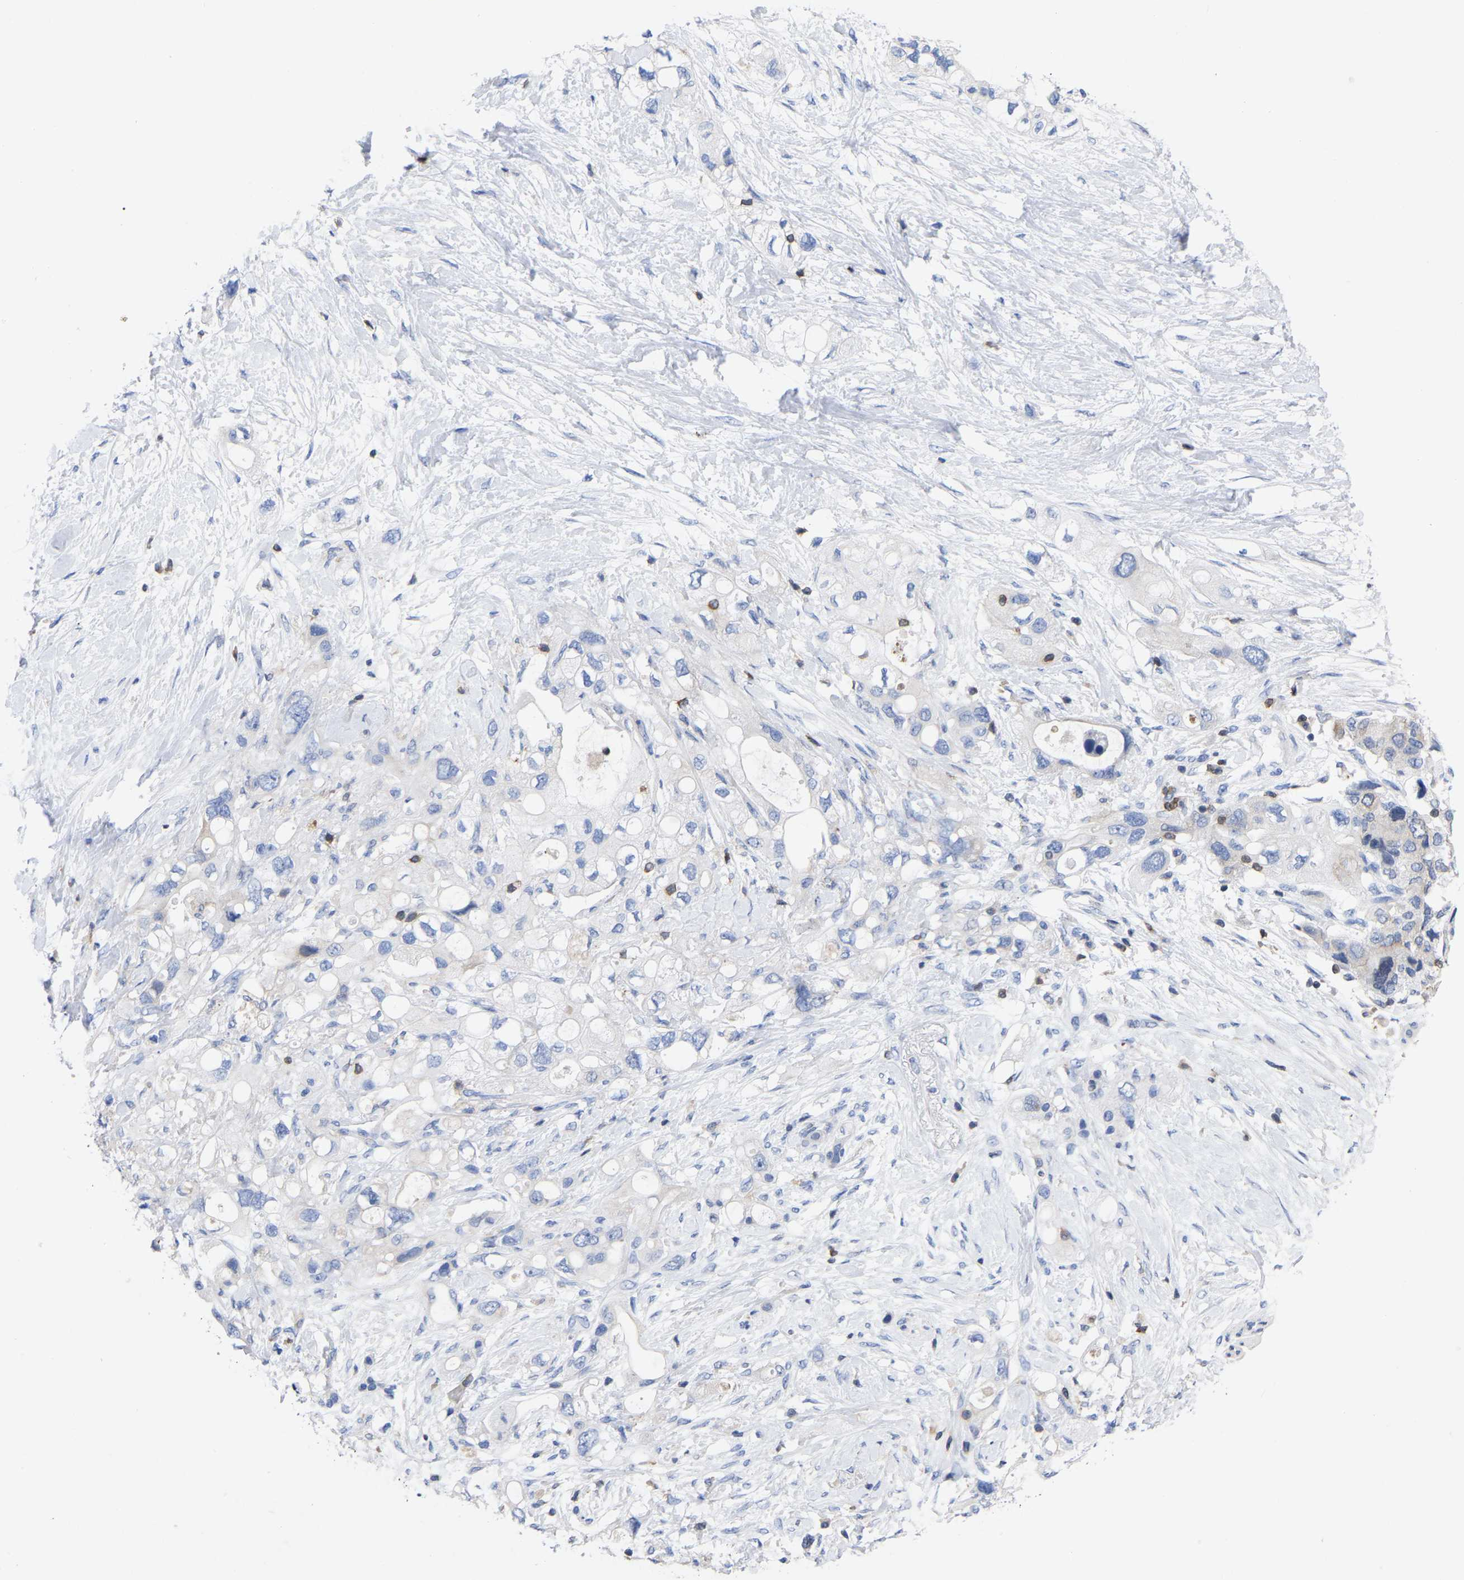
{"staining": {"intensity": "negative", "quantity": "none", "location": "none"}, "tissue": "pancreatic cancer", "cell_type": "Tumor cells", "image_type": "cancer", "snomed": [{"axis": "morphology", "description": "Adenocarcinoma, NOS"}, {"axis": "topography", "description": "Pancreas"}], "caption": "Immunohistochemistry of human pancreatic adenocarcinoma exhibits no positivity in tumor cells.", "gene": "PTPN7", "patient": {"sex": "female", "age": 56}}